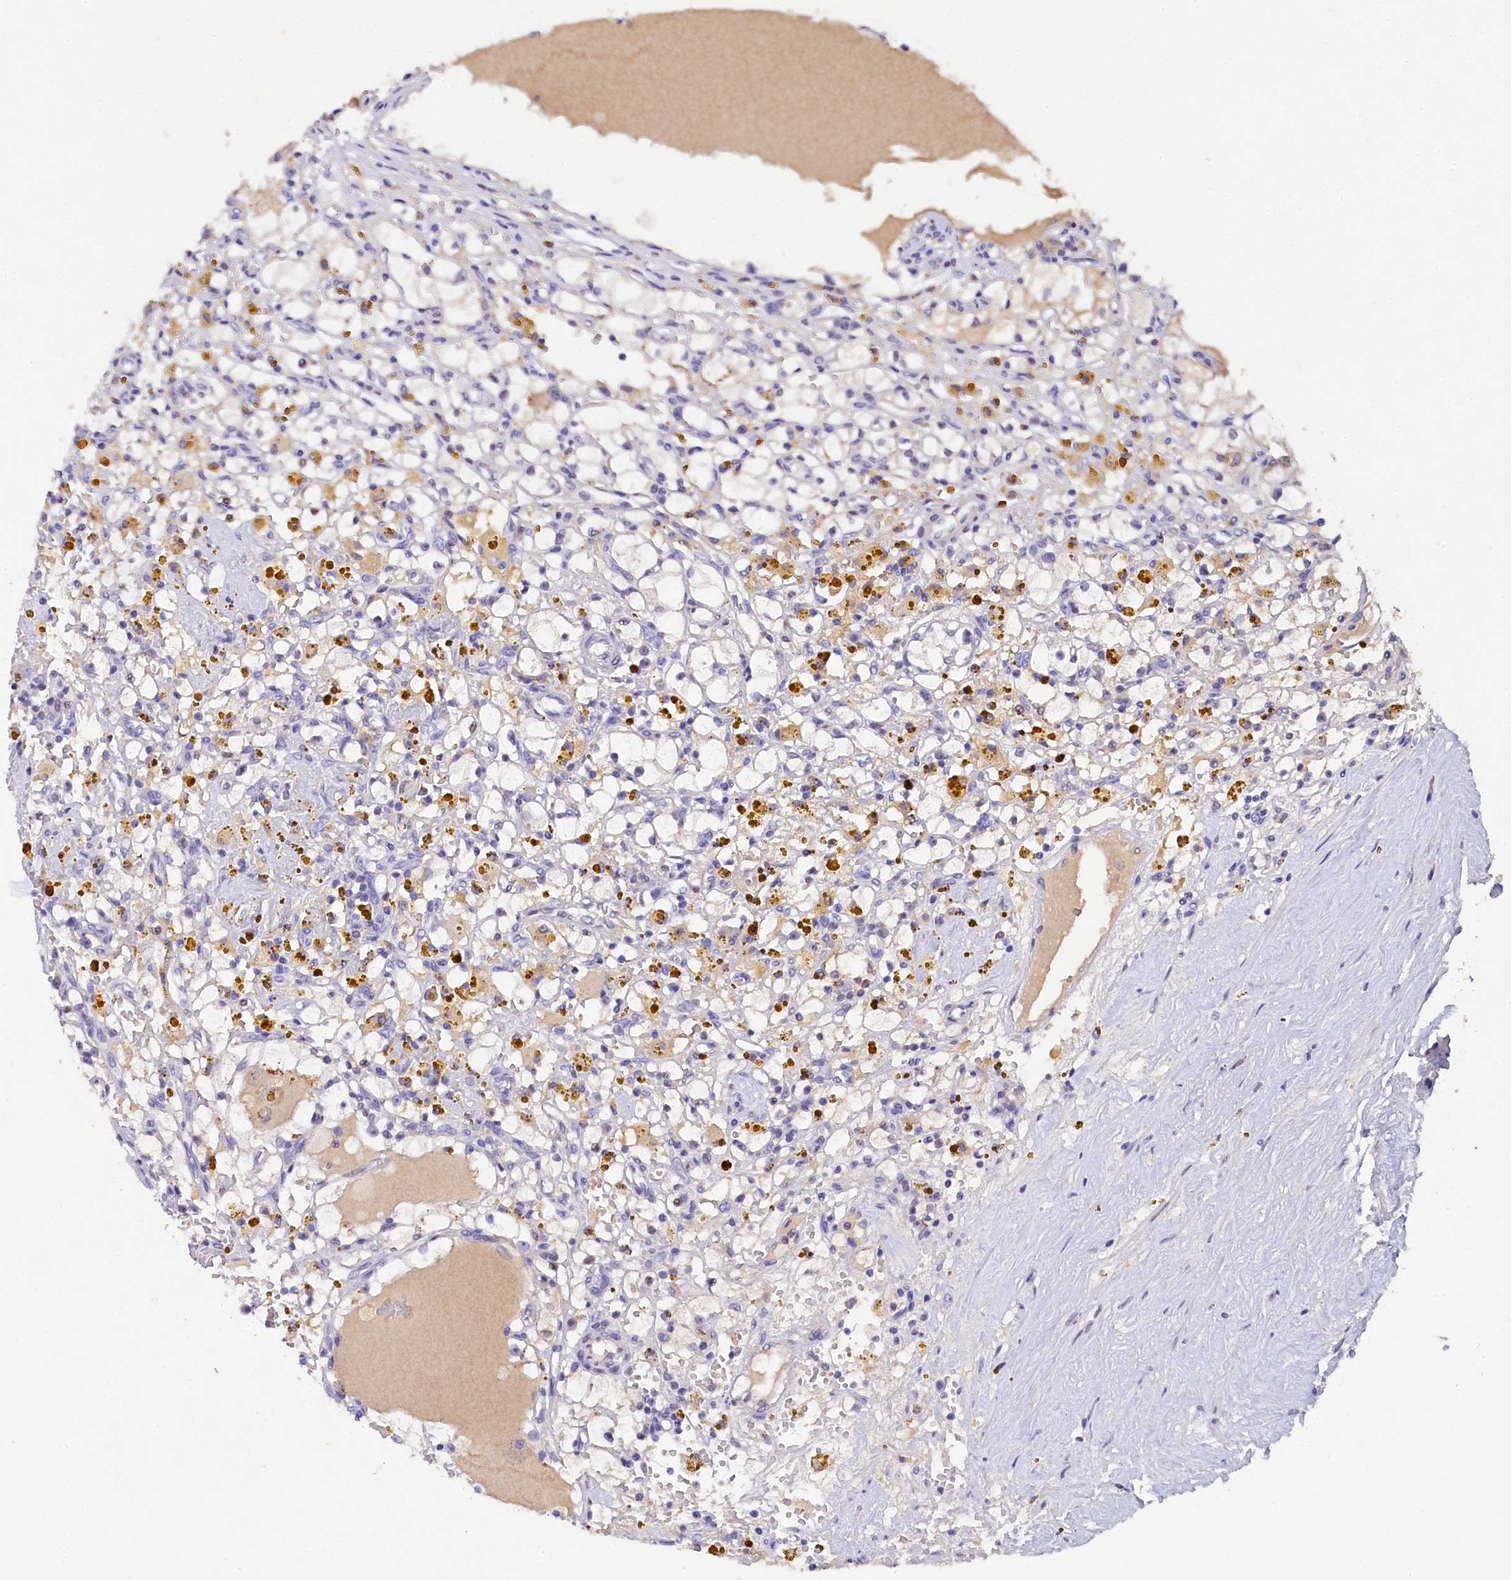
{"staining": {"intensity": "negative", "quantity": "none", "location": "none"}, "tissue": "renal cancer", "cell_type": "Tumor cells", "image_type": "cancer", "snomed": [{"axis": "morphology", "description": "Adenocarcinoma, NOS"}, {"axis": "topography", "description": "Kidney"}], "caption": "An image of human renal cancer is negative for staining in tumor cells. Brightfield microscopy of IHC stained with DAB (brown) and hematoxylin (blue), captured at high magnification.", "gene": "TGDS", "patient": {"sex": "male", "age": 56}}